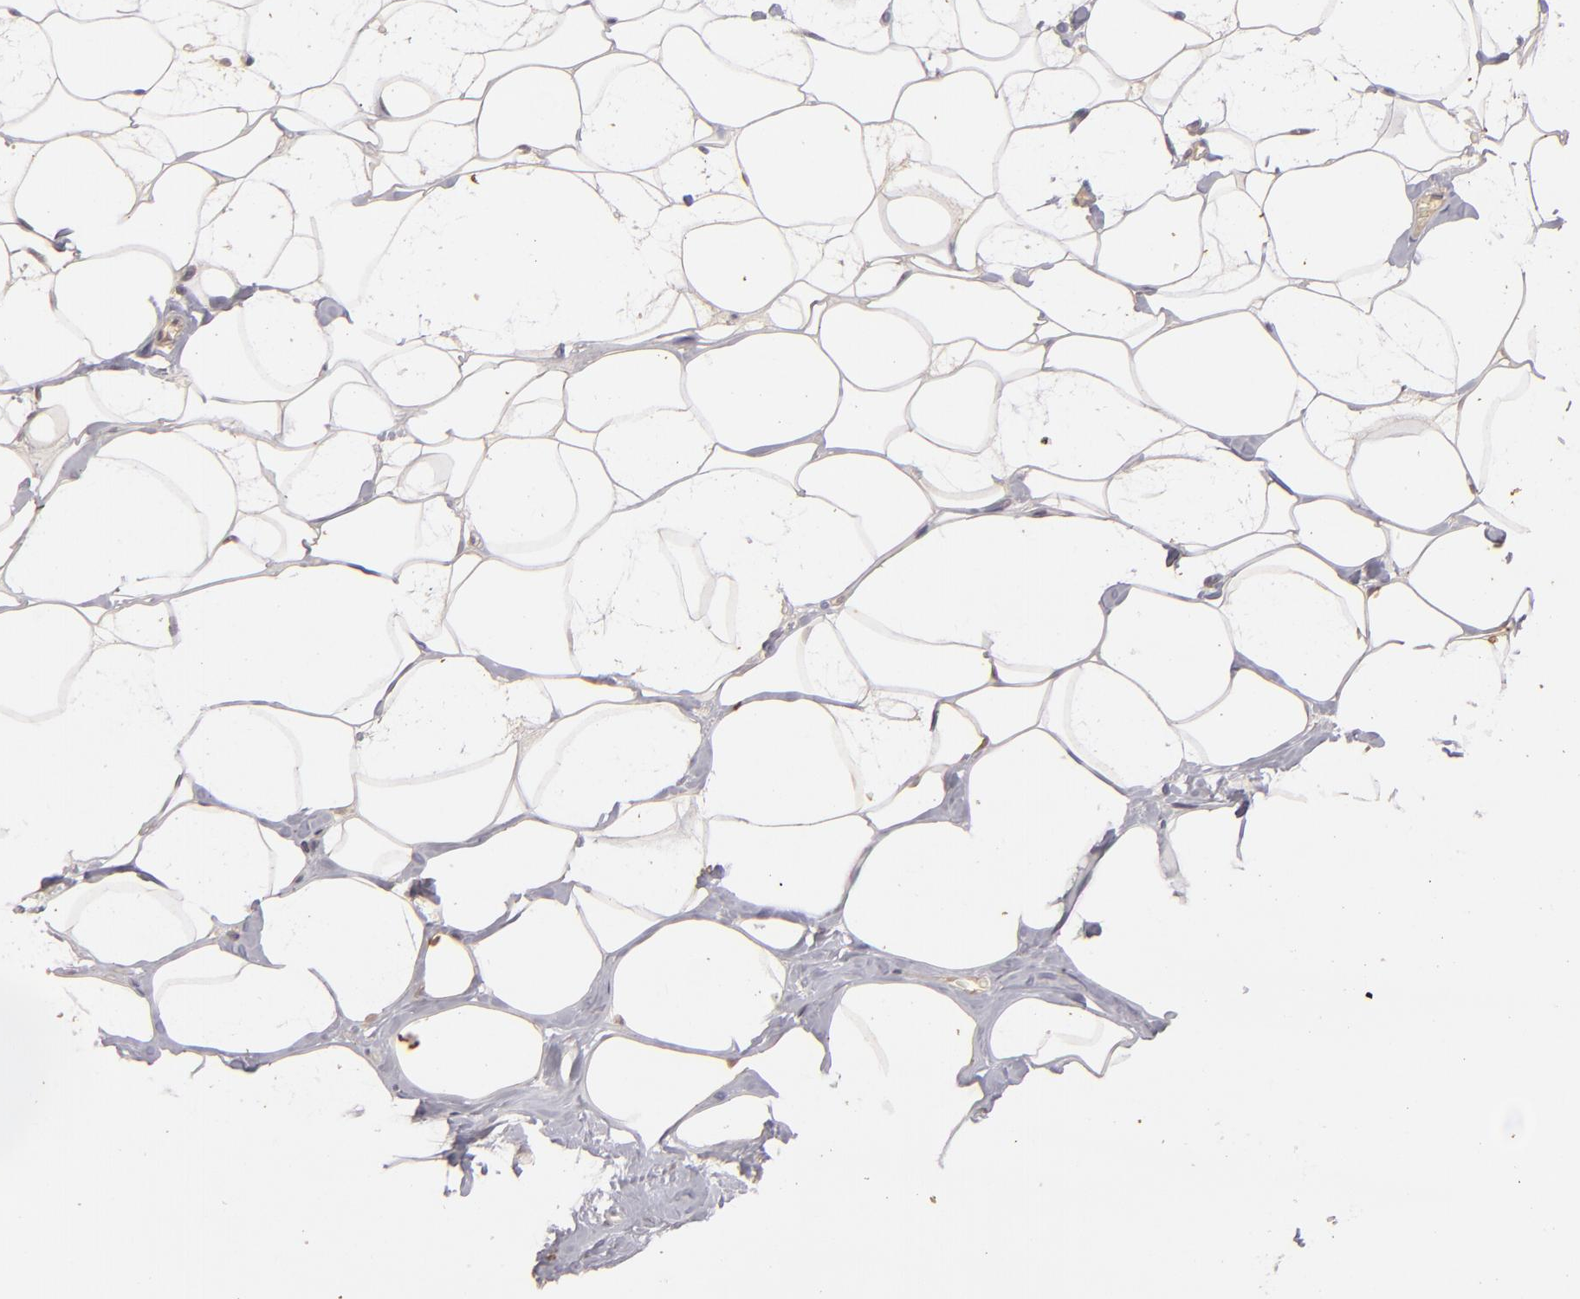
{"staining": {"intensity": "weak", "quantity": ">75%", "location": "cytoplasmic/membranous"}, "tissue": "breast", "cell_type": "Adipocytes", "image_type": "normal", "snomed": [{"axis": "morphology", "description": "Normal tissue, NOS"}, {"axis": "morphology", "description": "Fibrosis, NOS"}, {"axis": "topography", "description": "Breast"}], "caption": "Protein expression analysis of normal human breast reveals weak cytoplasmic/membranous expression in about >75% of adipocytes. (DAB = brown stain, brightfield microscopy at high magnification).", "gene": "PRKCD", "patient": {"sex": "female", "age": 39}}